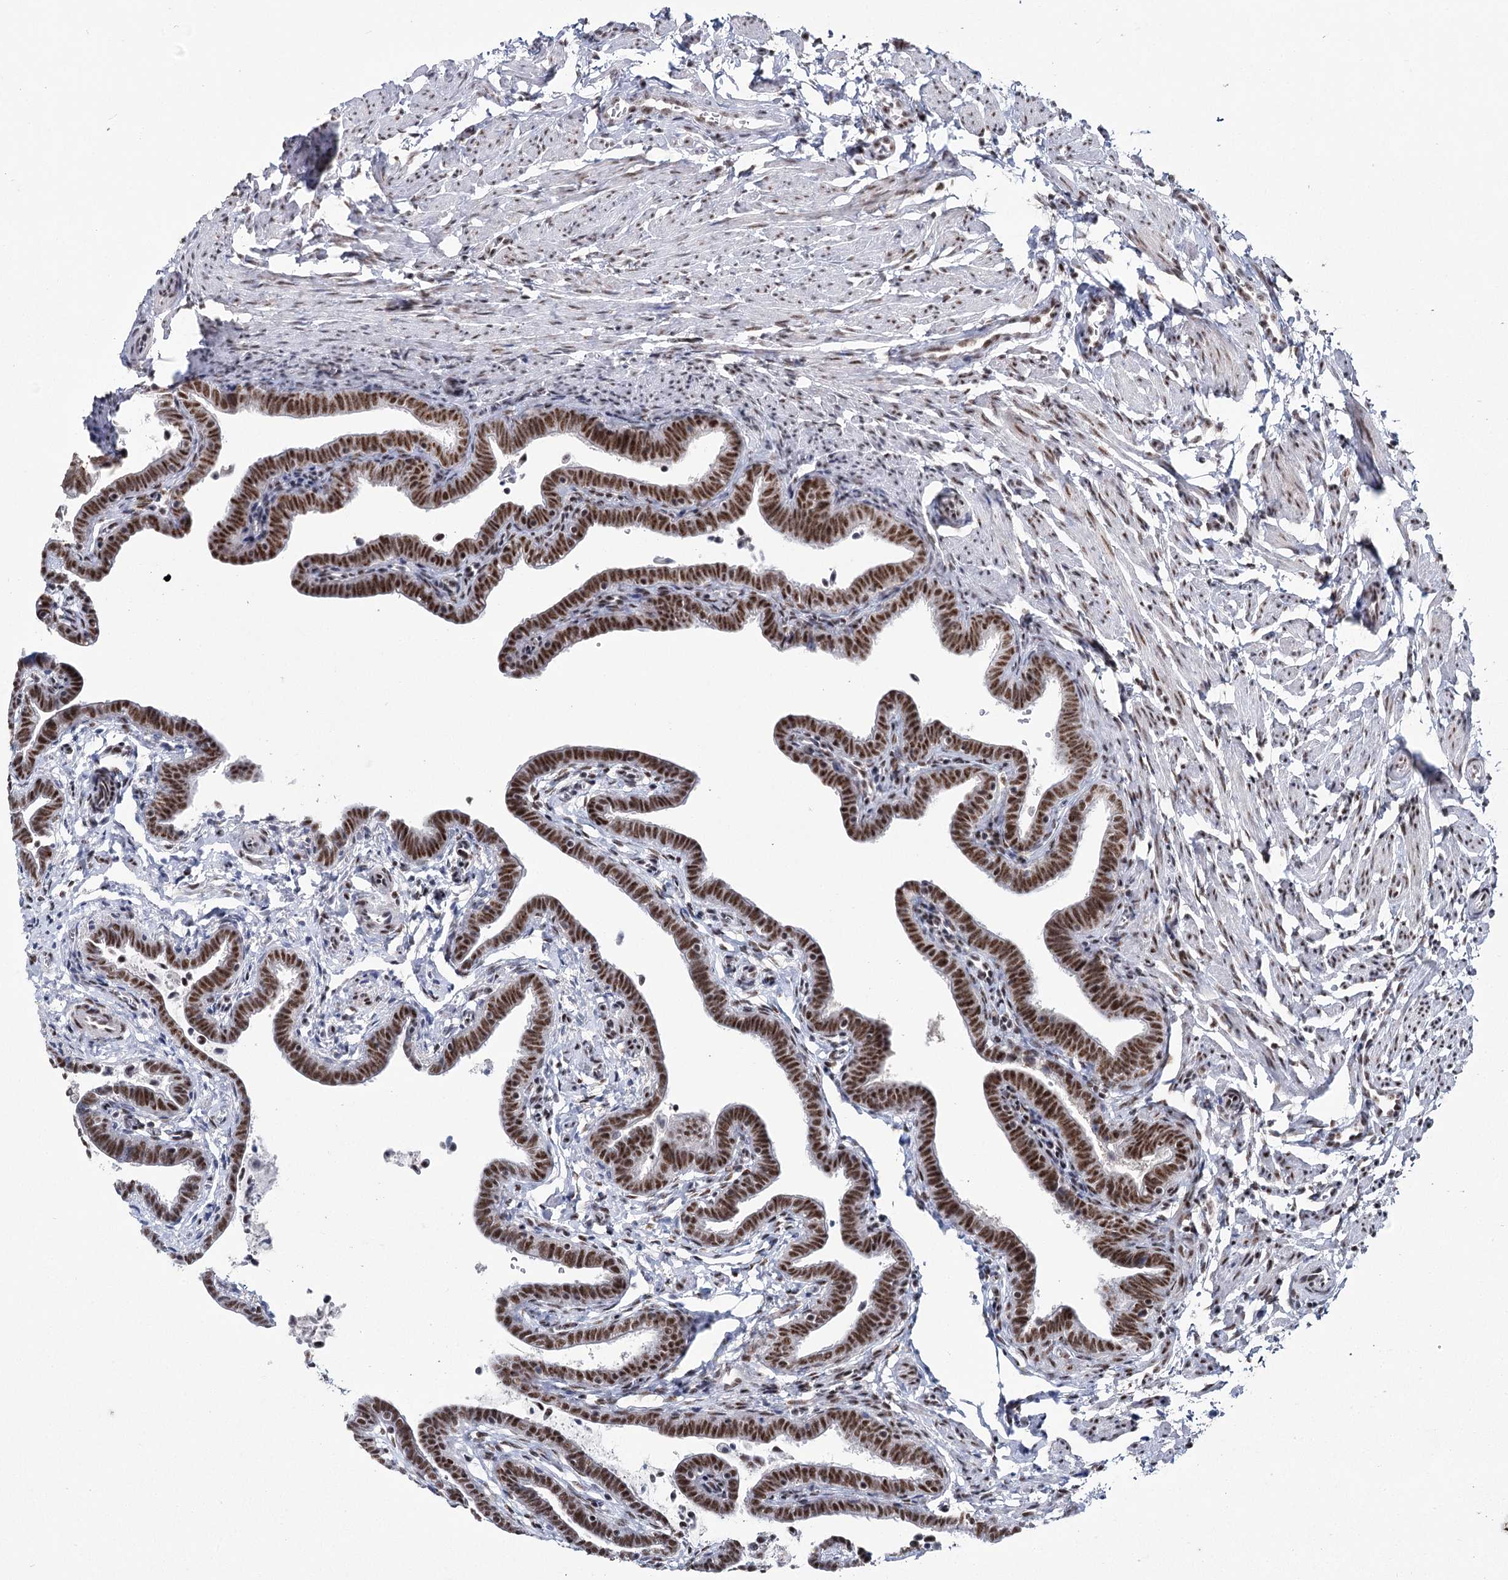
{"staining": {"intensity": "strong", "quantity": ">75%", "location": "nuclear"}, "tissue": "fallopian tube", "cell_type": "Glandular cells", "image_type": "normal", "snomed": [{"axis": "morphology", "description": "Normal tissue, NOS"}, {"axis": "topography", "description": "Fallopian tube"}], "caption": "Immunohistochemistry (DAB (3,3'-diaminobenzidine)) staining of normal human fallopian tube exhibits strong nuclear protein expression in approximately >75% of glandular cells.", "gene": "SCAF8", "patient": {"sex": "female", "age": 36}}